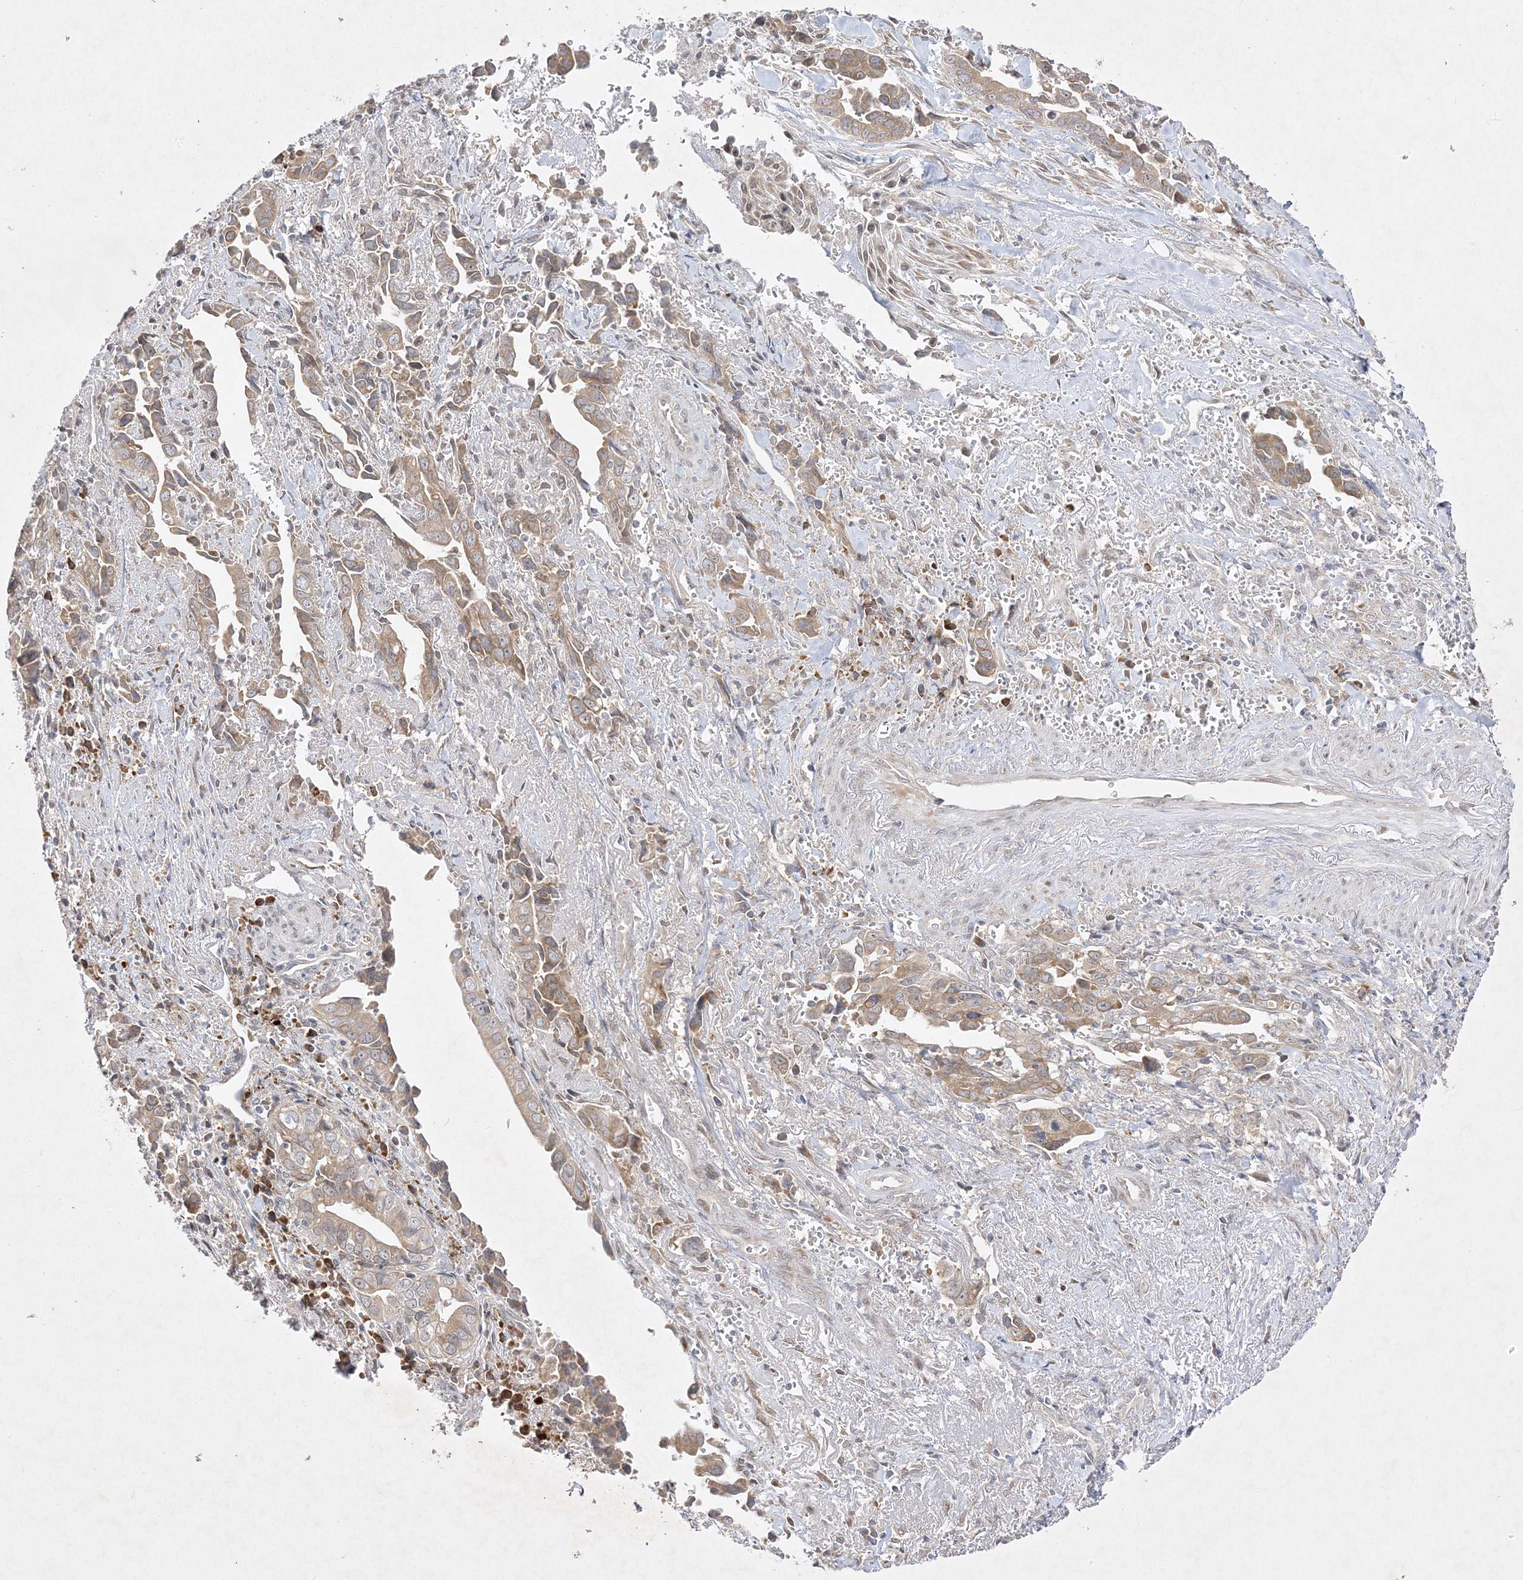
{"staining": {"intensity": "weak", "quantity": ">75%", "location": "cytoplasmic/membranous"}, "tissue": "liver cancer", "cell_type": "Tumor cells", "image_type": "cancer", "snomed": [{"axis": "morphology", "description": "Cholangiocarcinoma"}, {"axis": "topography", "description": "Liver"}], "caption": "Human liver cancer stained with a brown dye exhibits weak cytoplasmic/membranous positive expression in approximately >75% of tumor cells.", "gene": "C2CD2", "patient": {"sex": "female", "age": 79}}